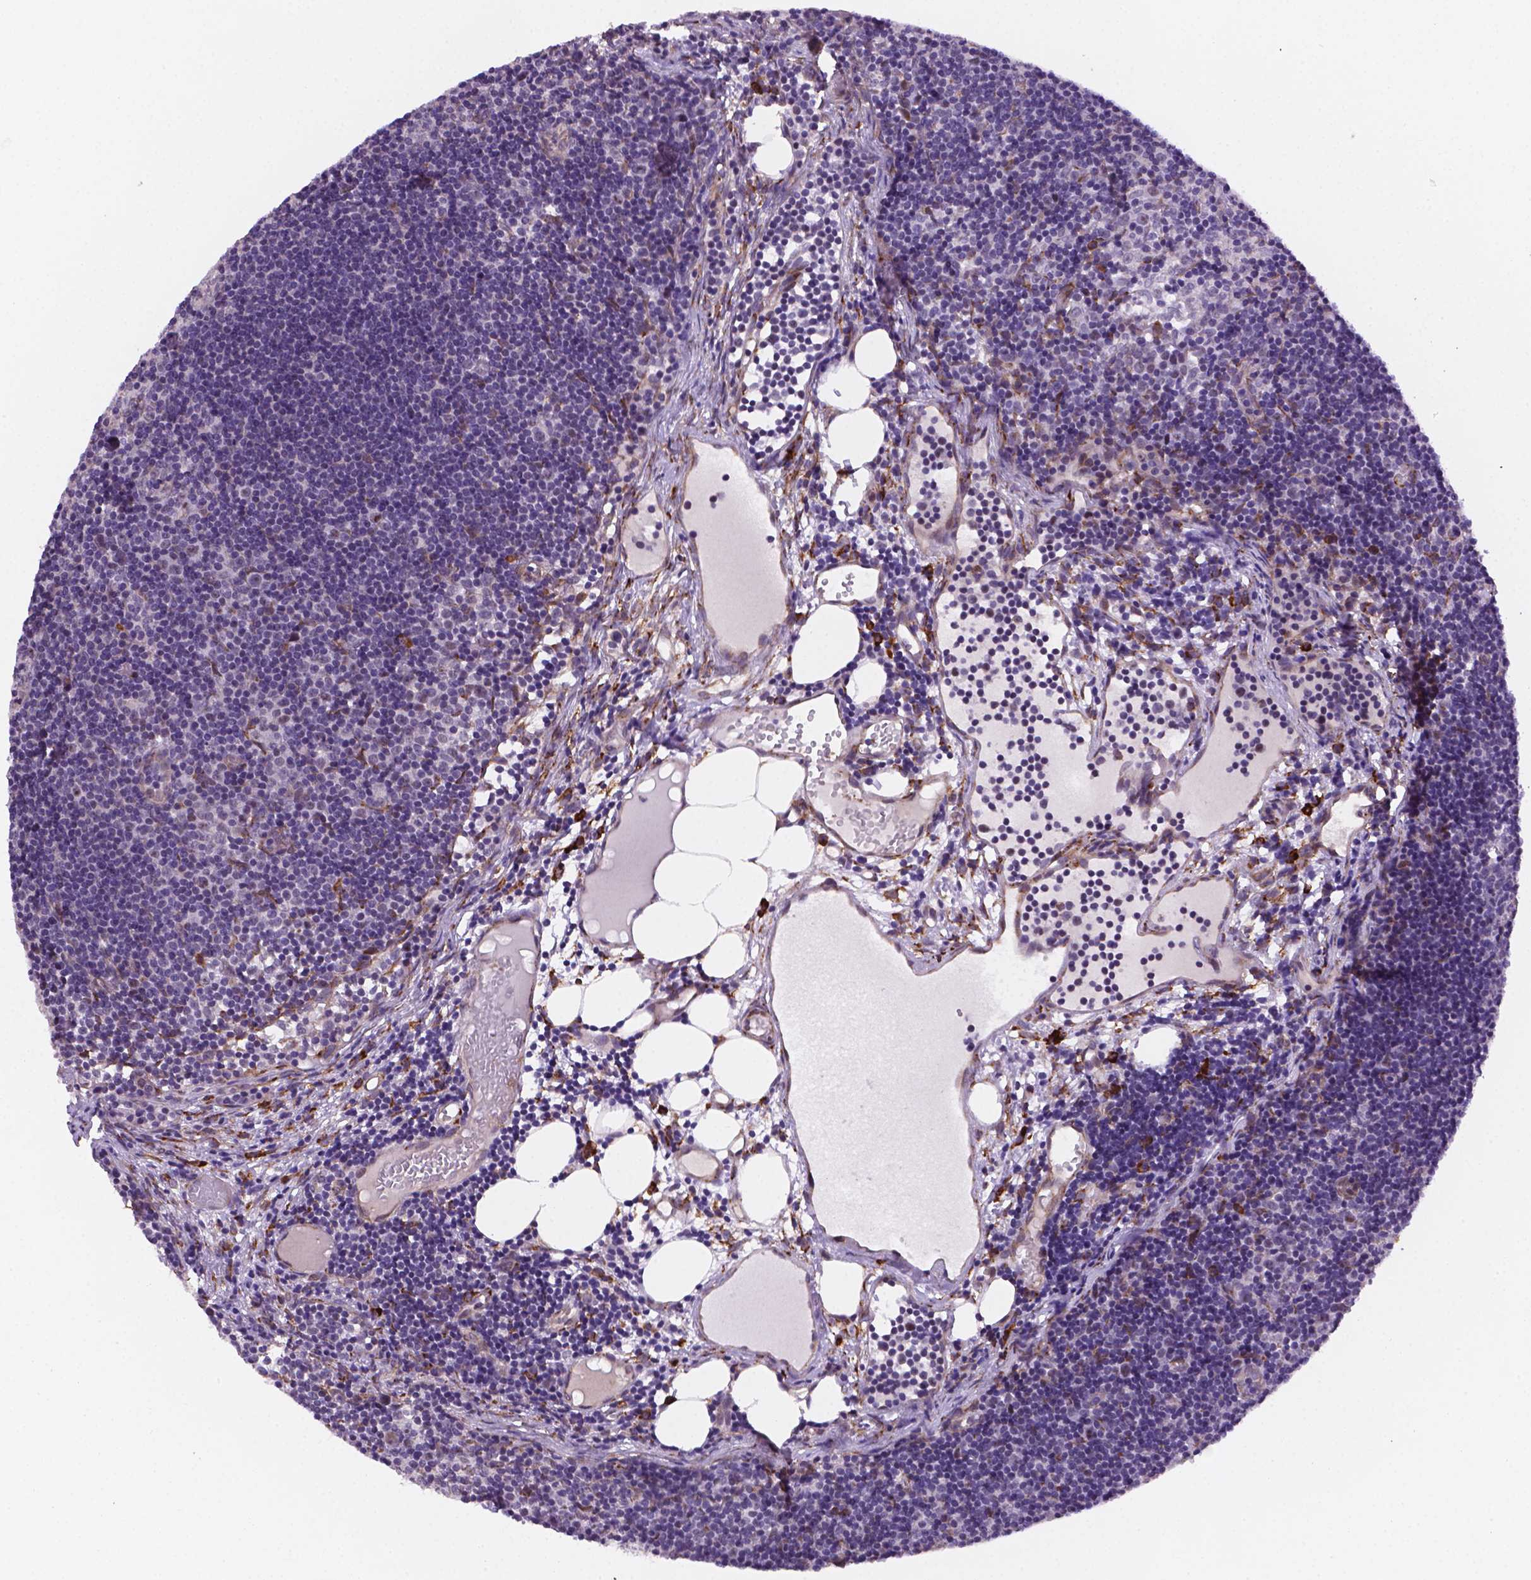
{"staining": {"intensity": "negative", "quantity": "none", "location": "none"}, "tissue": "lymph node", "cell_type": "Germinal center cells", "image_type": "normal", "snomed": [{"axis": "morphology", "description": "Normal tissue, NOS"}, {"axis": "topography", "description": "Lymph node"}], "caption": "This micrograph is of benign lymph node stained with immunohistochemistry (IHC) to label a protein in brown with the nuclei are counter-stained blue. There is no expression in germinal center cells.", "gene": "FNIP1", "patient": {"sex": "female", "age": 41}}